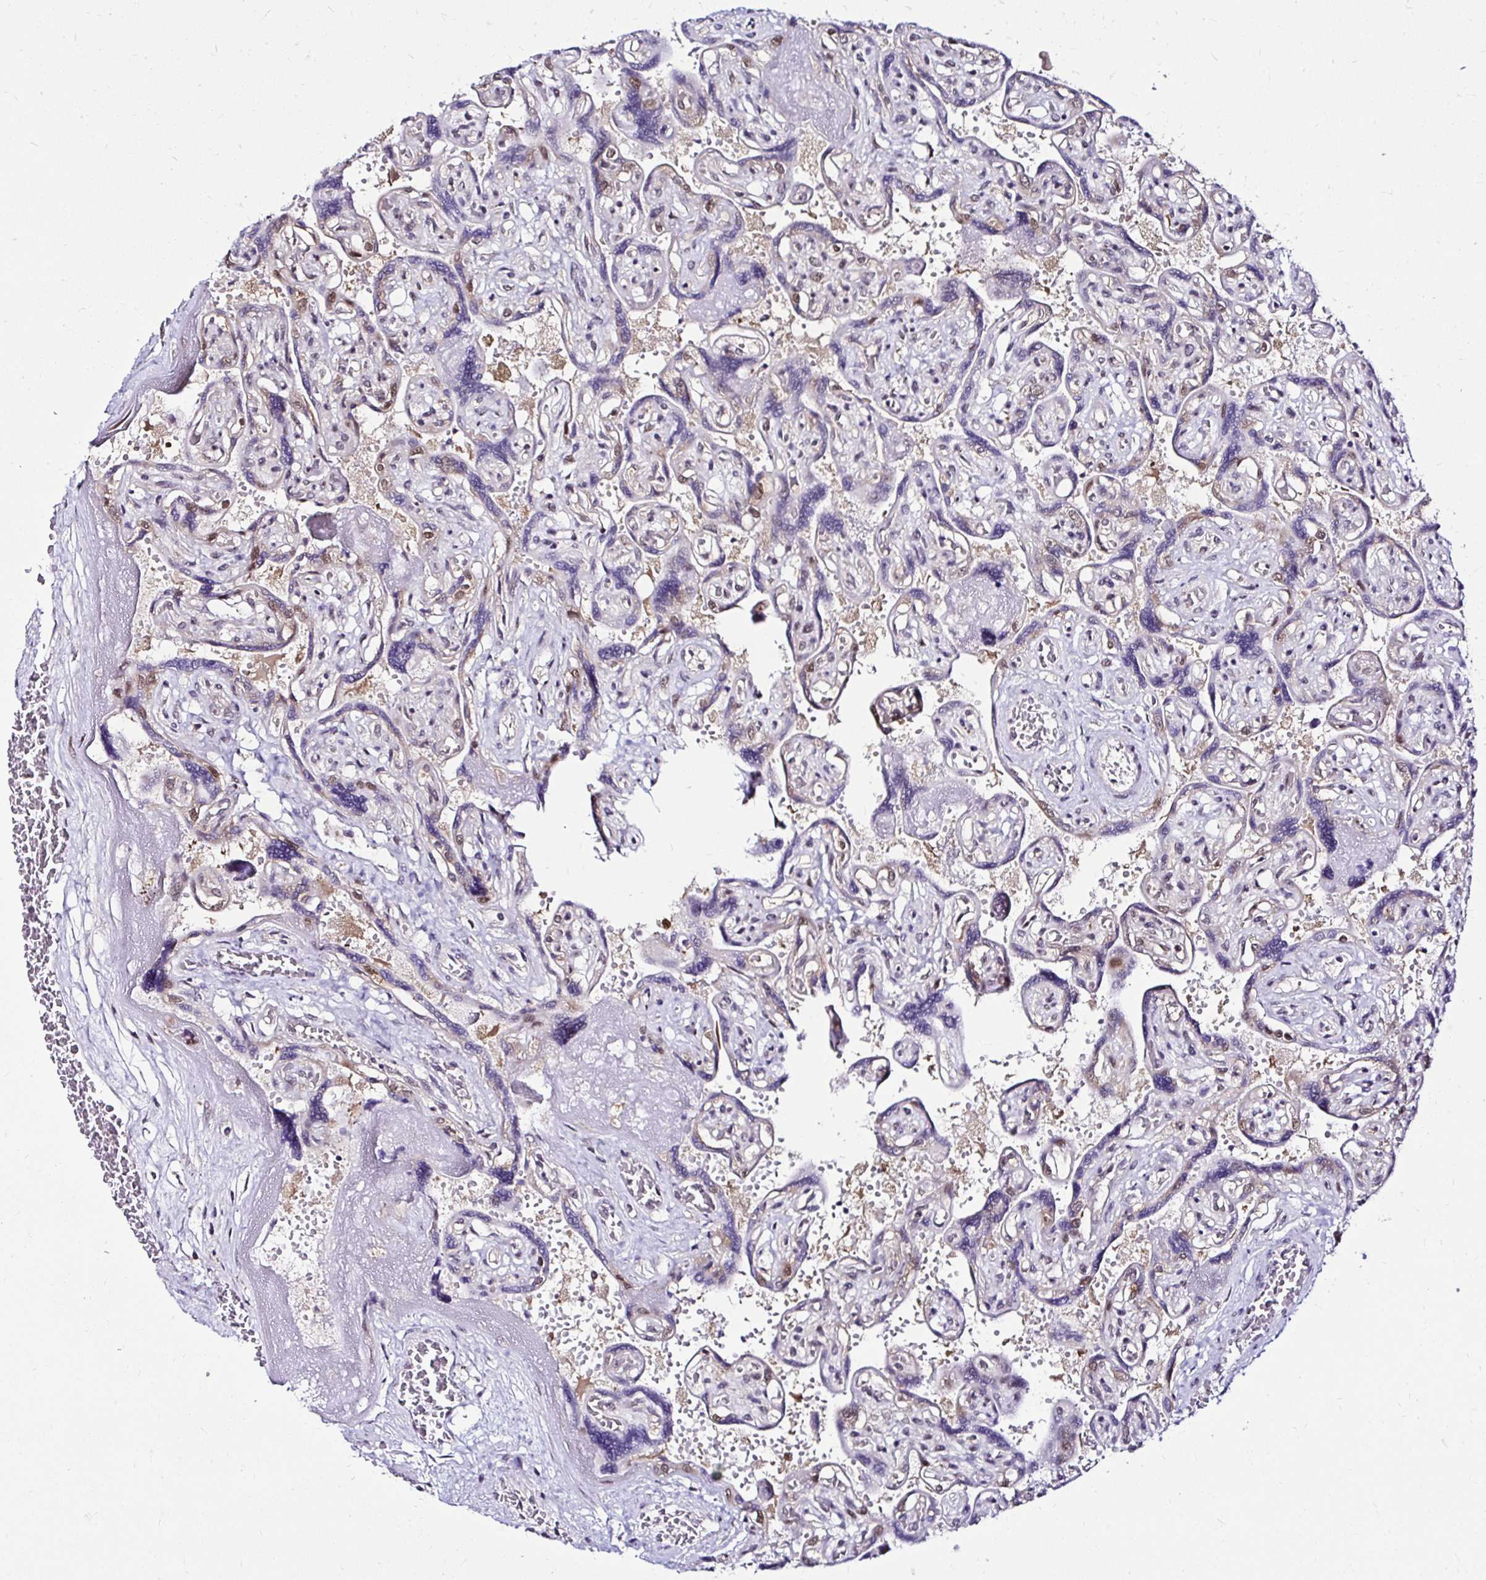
{"staining": {"intensity": "moderate", "quantity": ">75%", "location": "nuclear"}, "tissue": "placenta", "cell_type": "Decidual cells", "image_type": "normal", "snomed": [{"axis": "morphology", "description": "Normal tissue, NOS"}, {"axis": "topography", "description": "Placenta"}], "caption": "A brown stain shows moderate nuclear positivity of a protein in decidual cells of unremarkable human placenta. The staining was performed using DAB (3,3'-diaminobenzidine) to visualize the protein expression in brown, while the nuclei were stained in blue with hematoxylin (Magnification: 20x).", "gene": "PSMD3", "patient": {"sex": "female", "age": 32}}